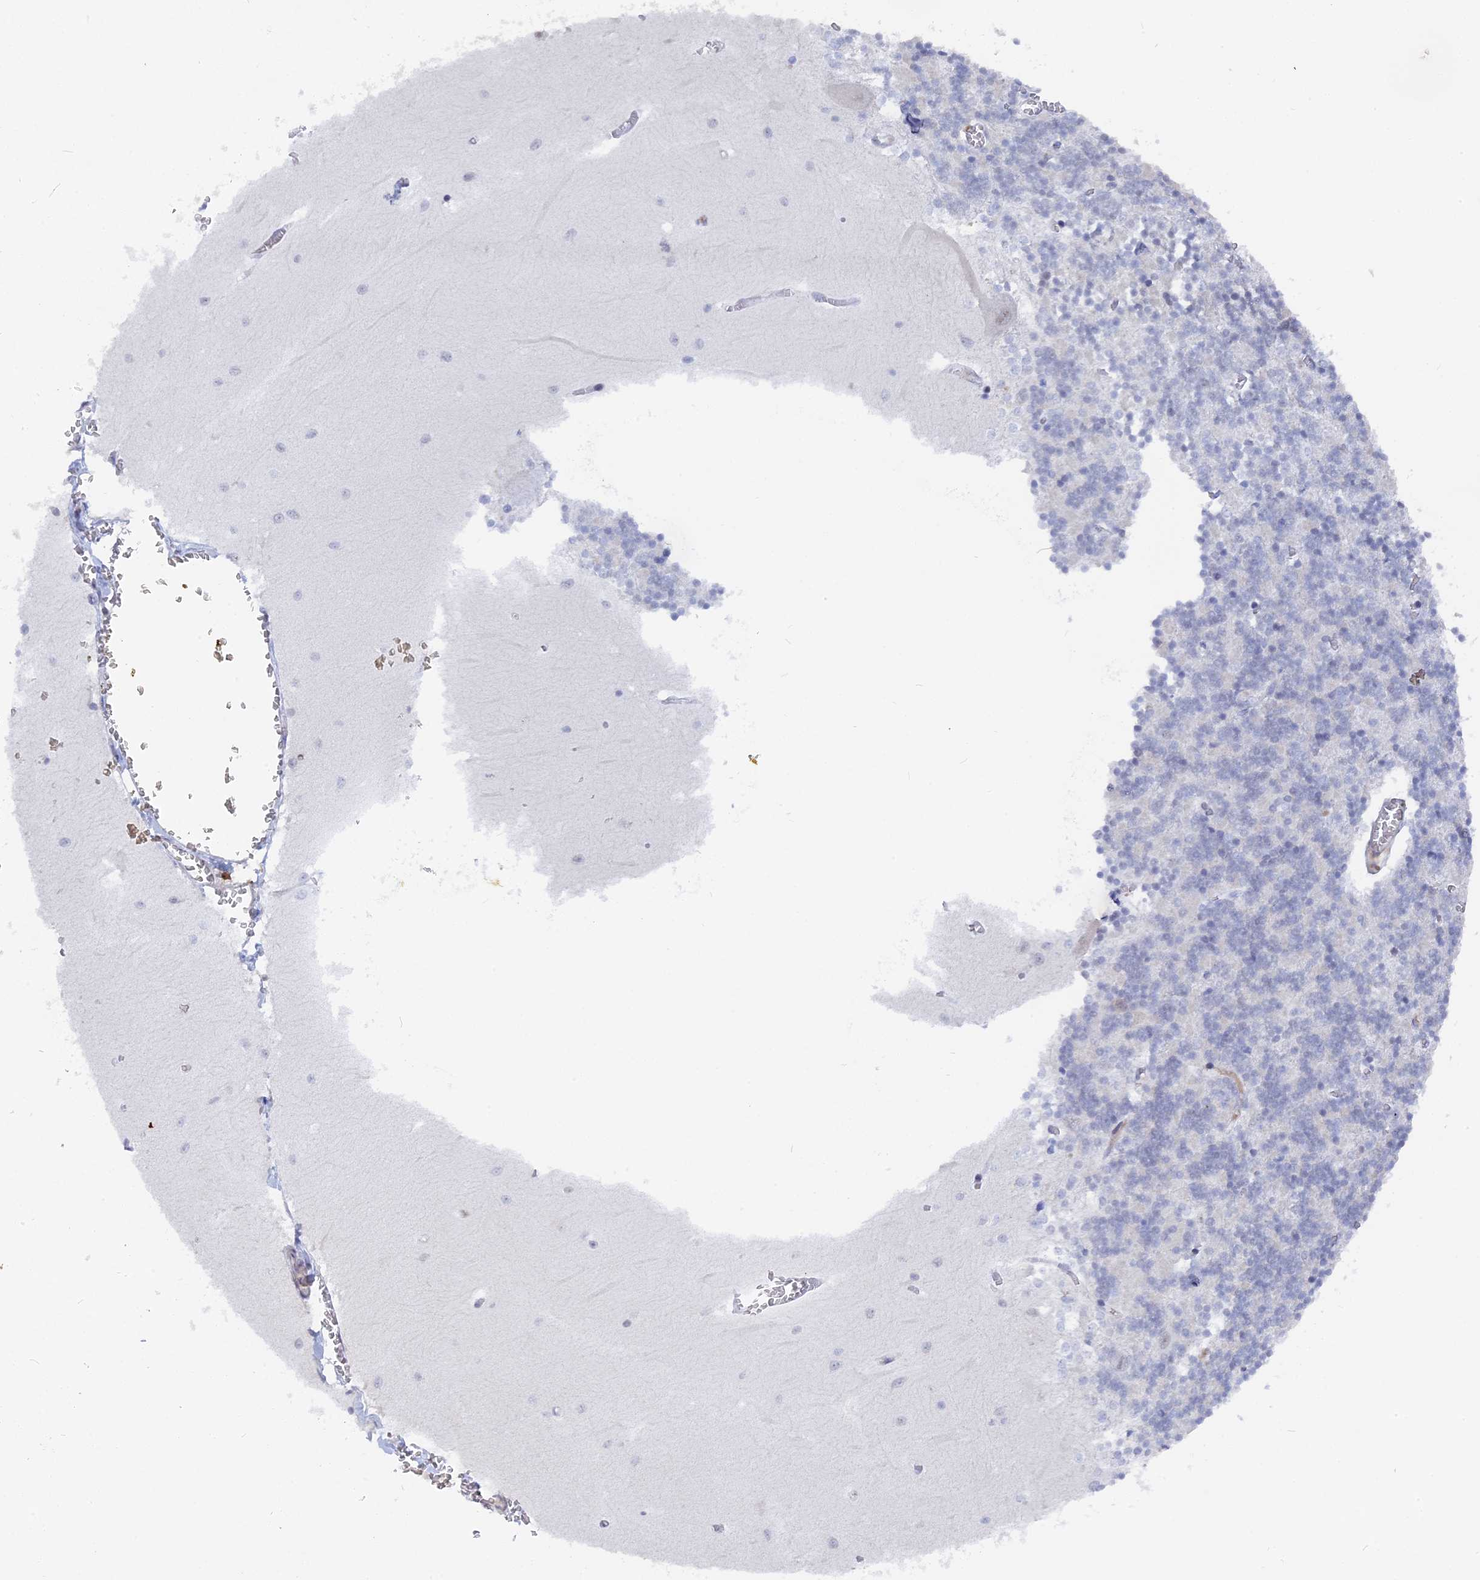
{"staining": {"intensity": "negative", "quantity": "none", "location": "none"}, "tissue": "cerebellum", "cell_type": "Cells in granular layer", "image_type": "normal", "snomed": [{"axis": "morphology", "description": "Normal tissue, NOS"}, {"axis": "topography", "description": "Cerebellum"}], "caption": "An image of human cerebellum is negative for staining in cells in granular layer. (DAB (3,3'-diaminobenzidine) IHC, high magnification).", "gene": "BRD2", "patient": {"sex": "male", "age": 37}}